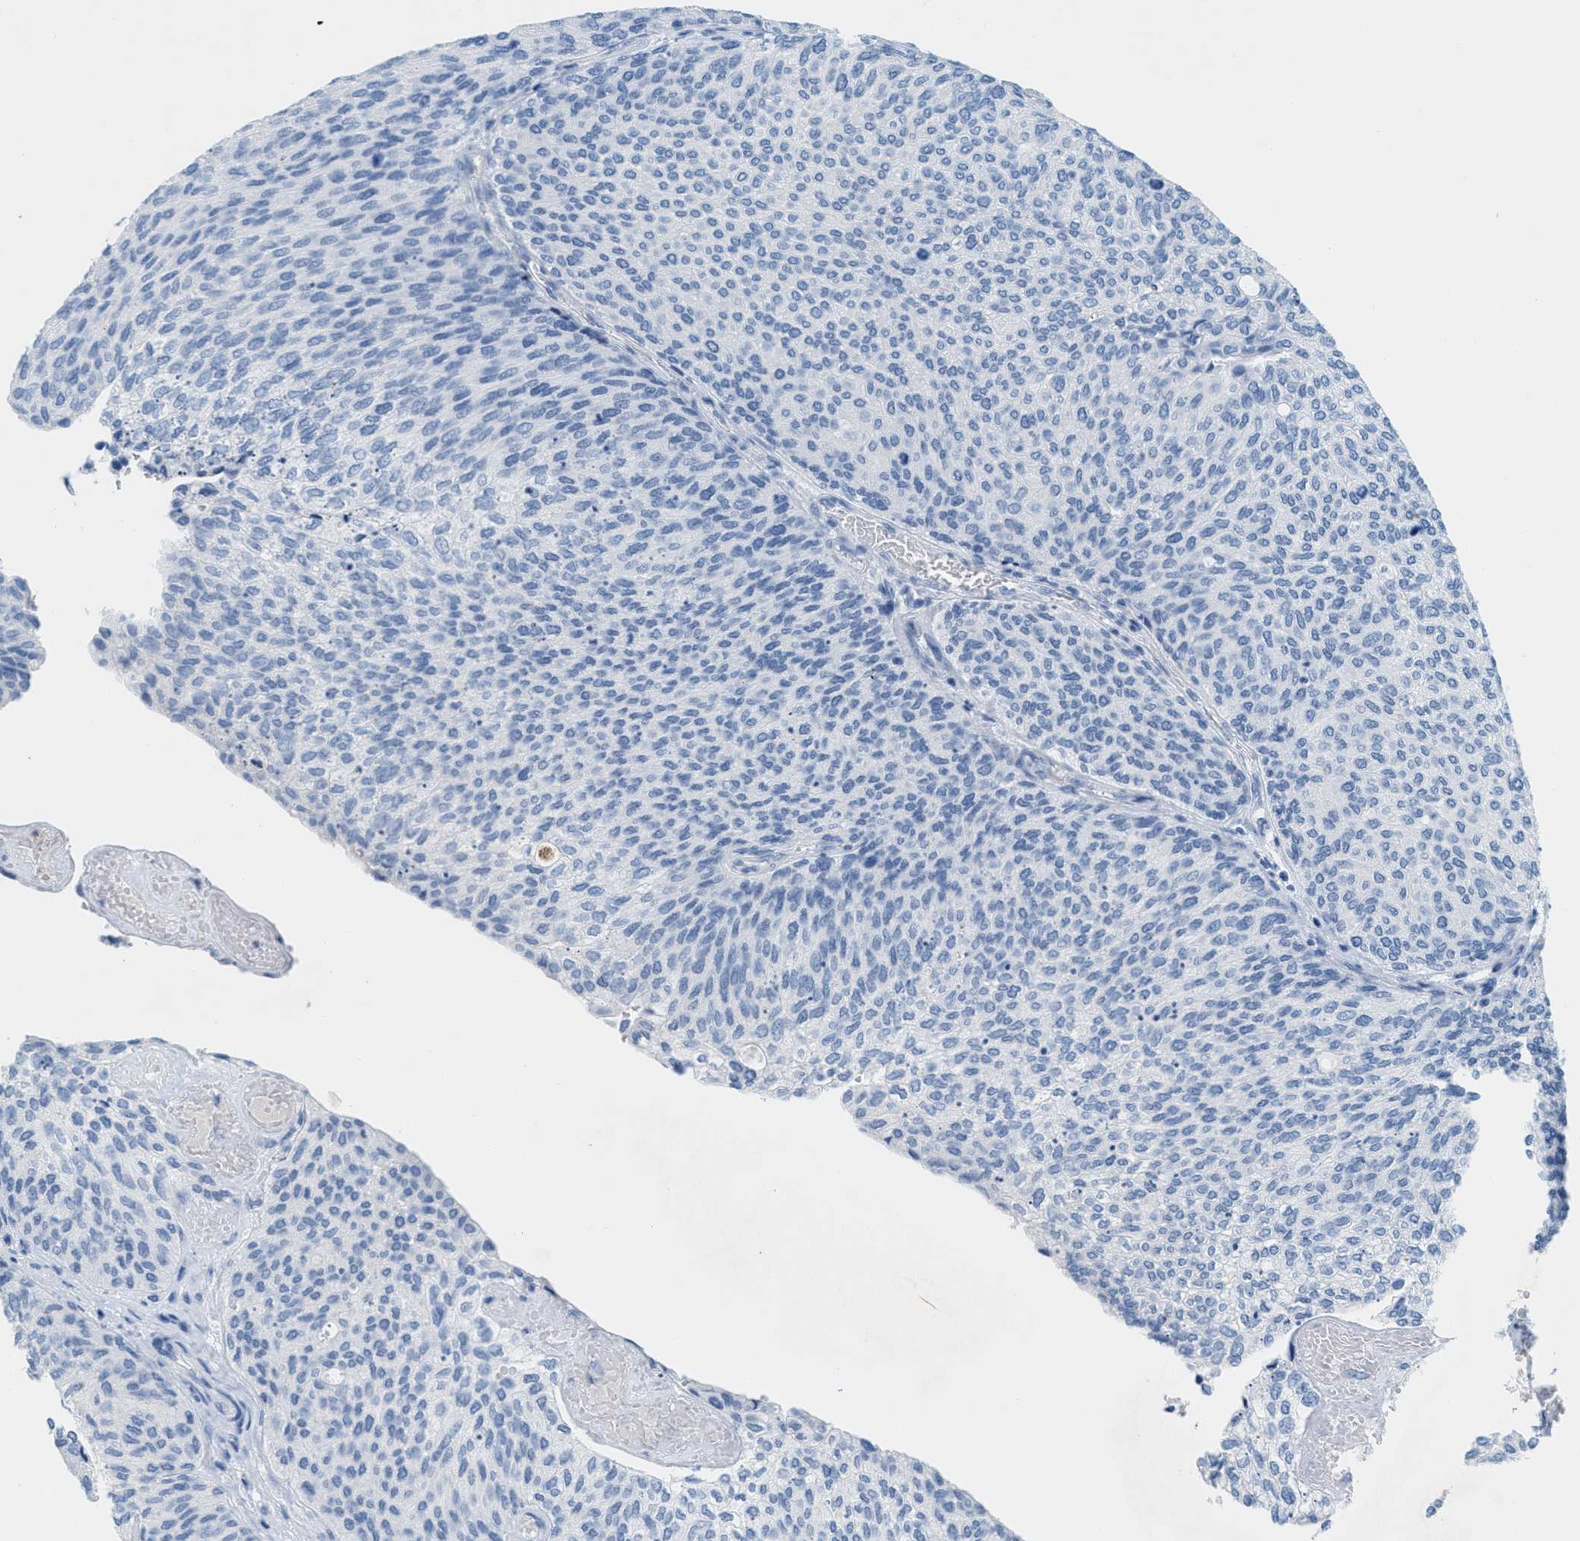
{"staining": {"intensity": "negative", "quantity": "none", "location": "none"}, "tissue": "urothelial cancer", "cell_type": "Tumor cells", "image_type": "cancer", "snomed": [{"axis": "morphology", "description": "Urothelial carcinoma, Low grade"}, {"axis": "topography", "description": "Urinary bladder"}], "caption": "Protein analysis of low-grade urothelial carcinoma displays no significant positivity in tumor cells. The staining was performed using DAB to visualize the protein expression in brown, while the nuclei were stained in blue with hematoxylin (Magnification: 20x).", "gene": "GPM6A", "patient": {"sex": "female", "age": 79}}